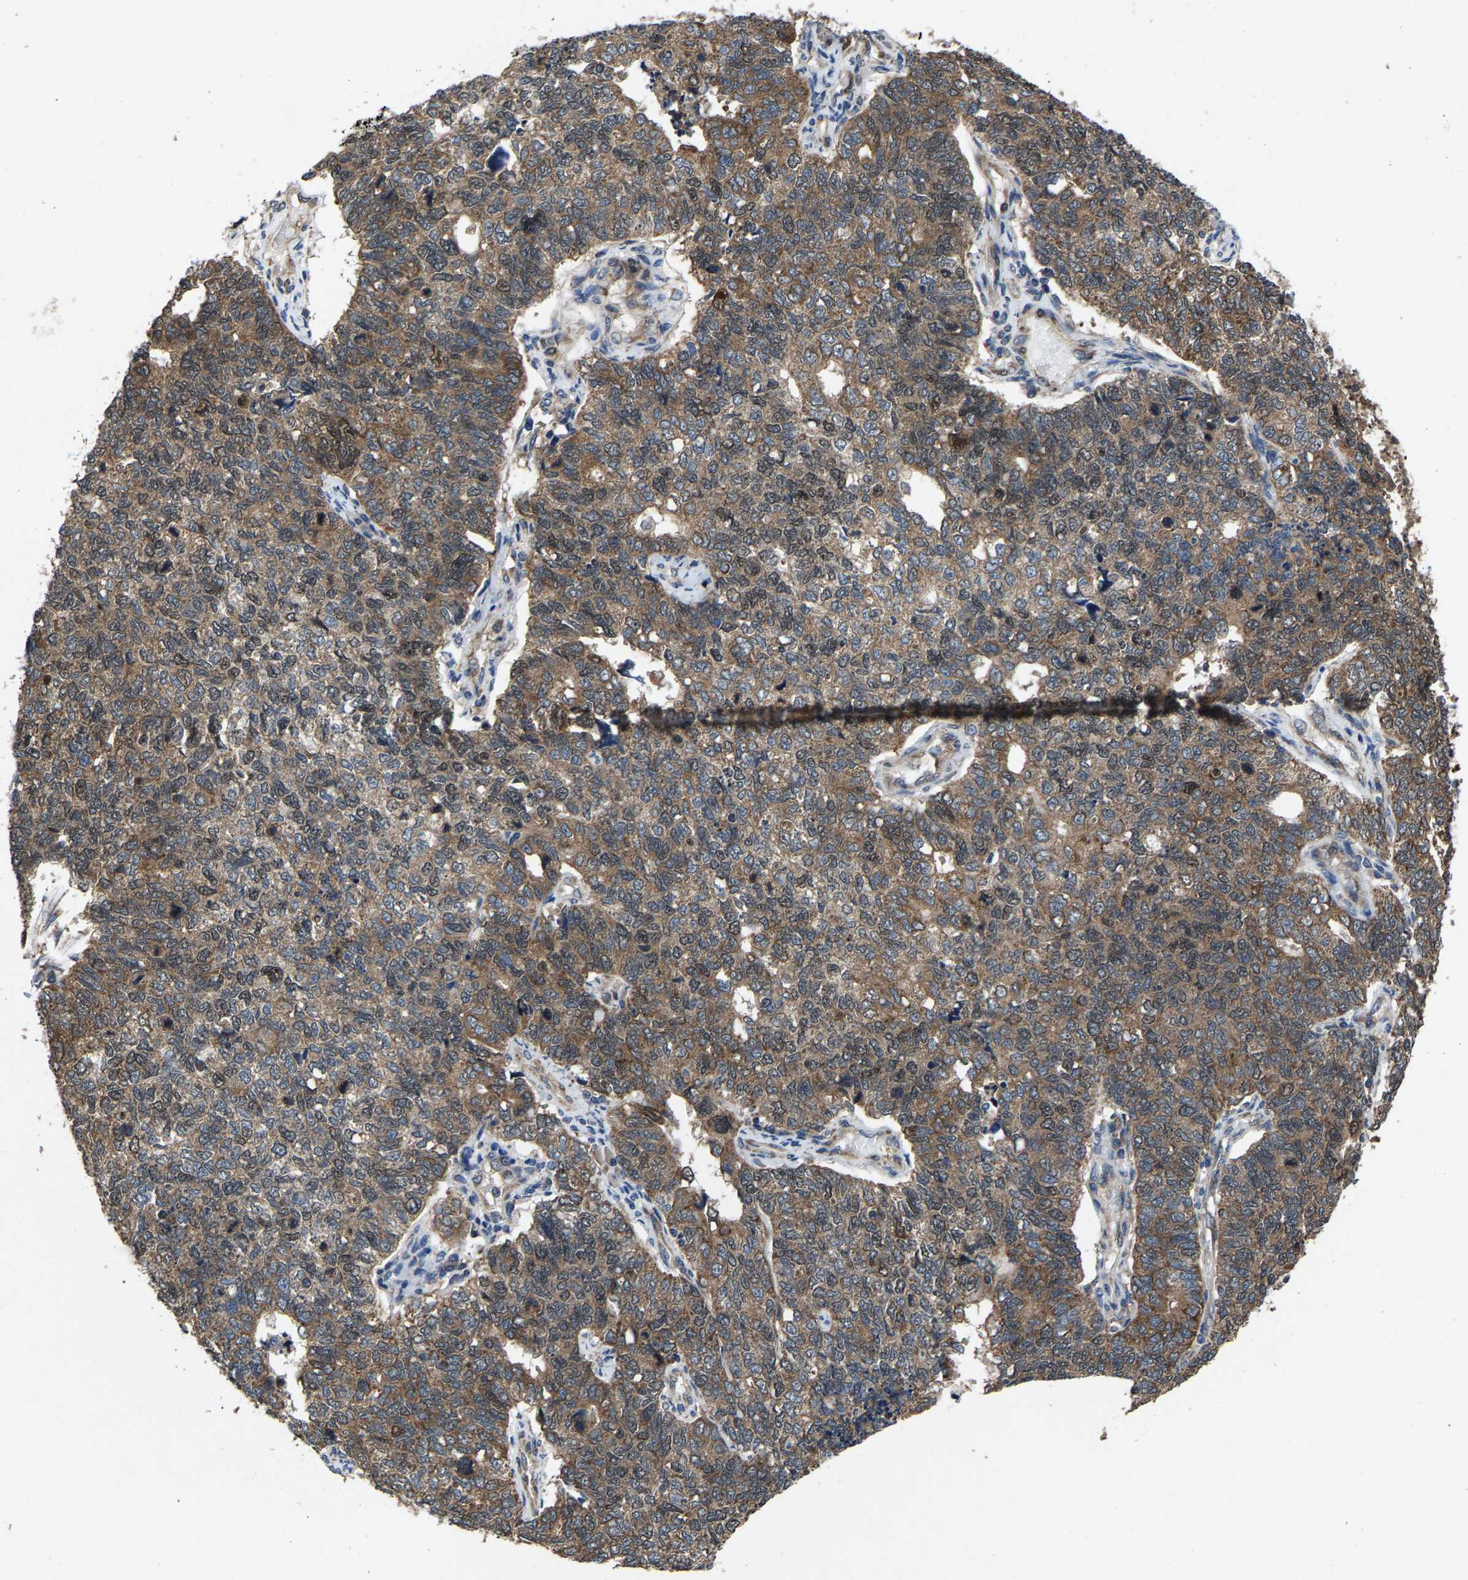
{"staining": {"intensity": "moderate", "quantity": ">75%", "location": "cytoplasmic/membranous"}, "tissue": "cervical cancer", "cell_type": "Tumor cells", "image_type": "cancer", "snomed": [{"axis": "morphology", "description": "Squamous cell carcinoma, NOS"}, {"axis": "topography", "description": "Cervix"}], "caption": "Cervical cancer (squamous cell carcinoma) stained for a protein reveals moderate cytoplasmic/membranous positivity in tumor cells.", "gene": "PDP1", "patient": {"sex": "female", "age": 63}}